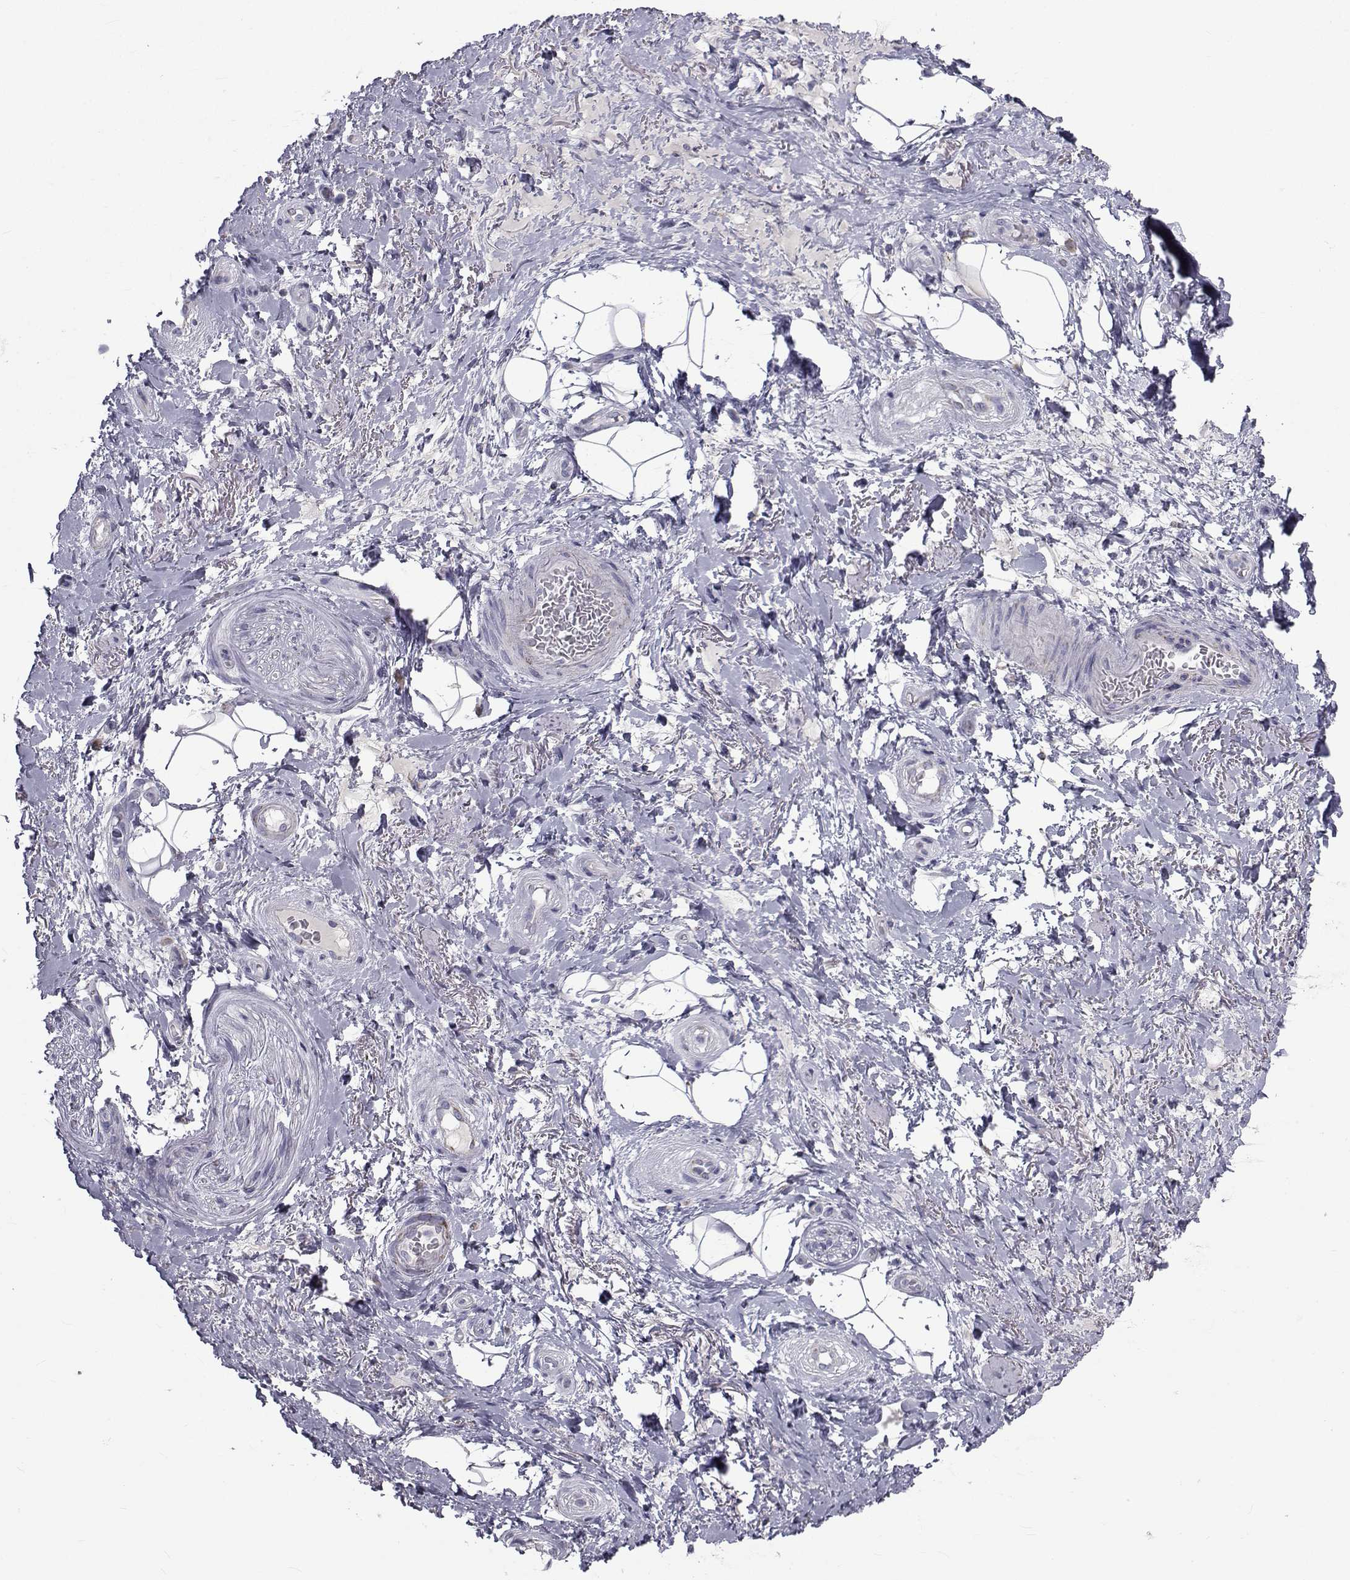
{"staining": {"intensity": "negative", "quantity": "none", "location": "none"}, "tissue": "adipose tissue", "cell_type": "Adipocytes", "image_type": "normal", "snomed": [{"axis": "morphology", "description": "Normal tissue, NOS"}, {"axis": "topography", "description": "Anal"}, {"axis": "topography", "description": "Peripheral nerve tissue"}], "caption": "This is an IHC micrograph of unremarkable adipose tissue. There is no positivity in adipocytes.", "gene": "FDXR", "patient": {"sex": "male", "age": 53}}